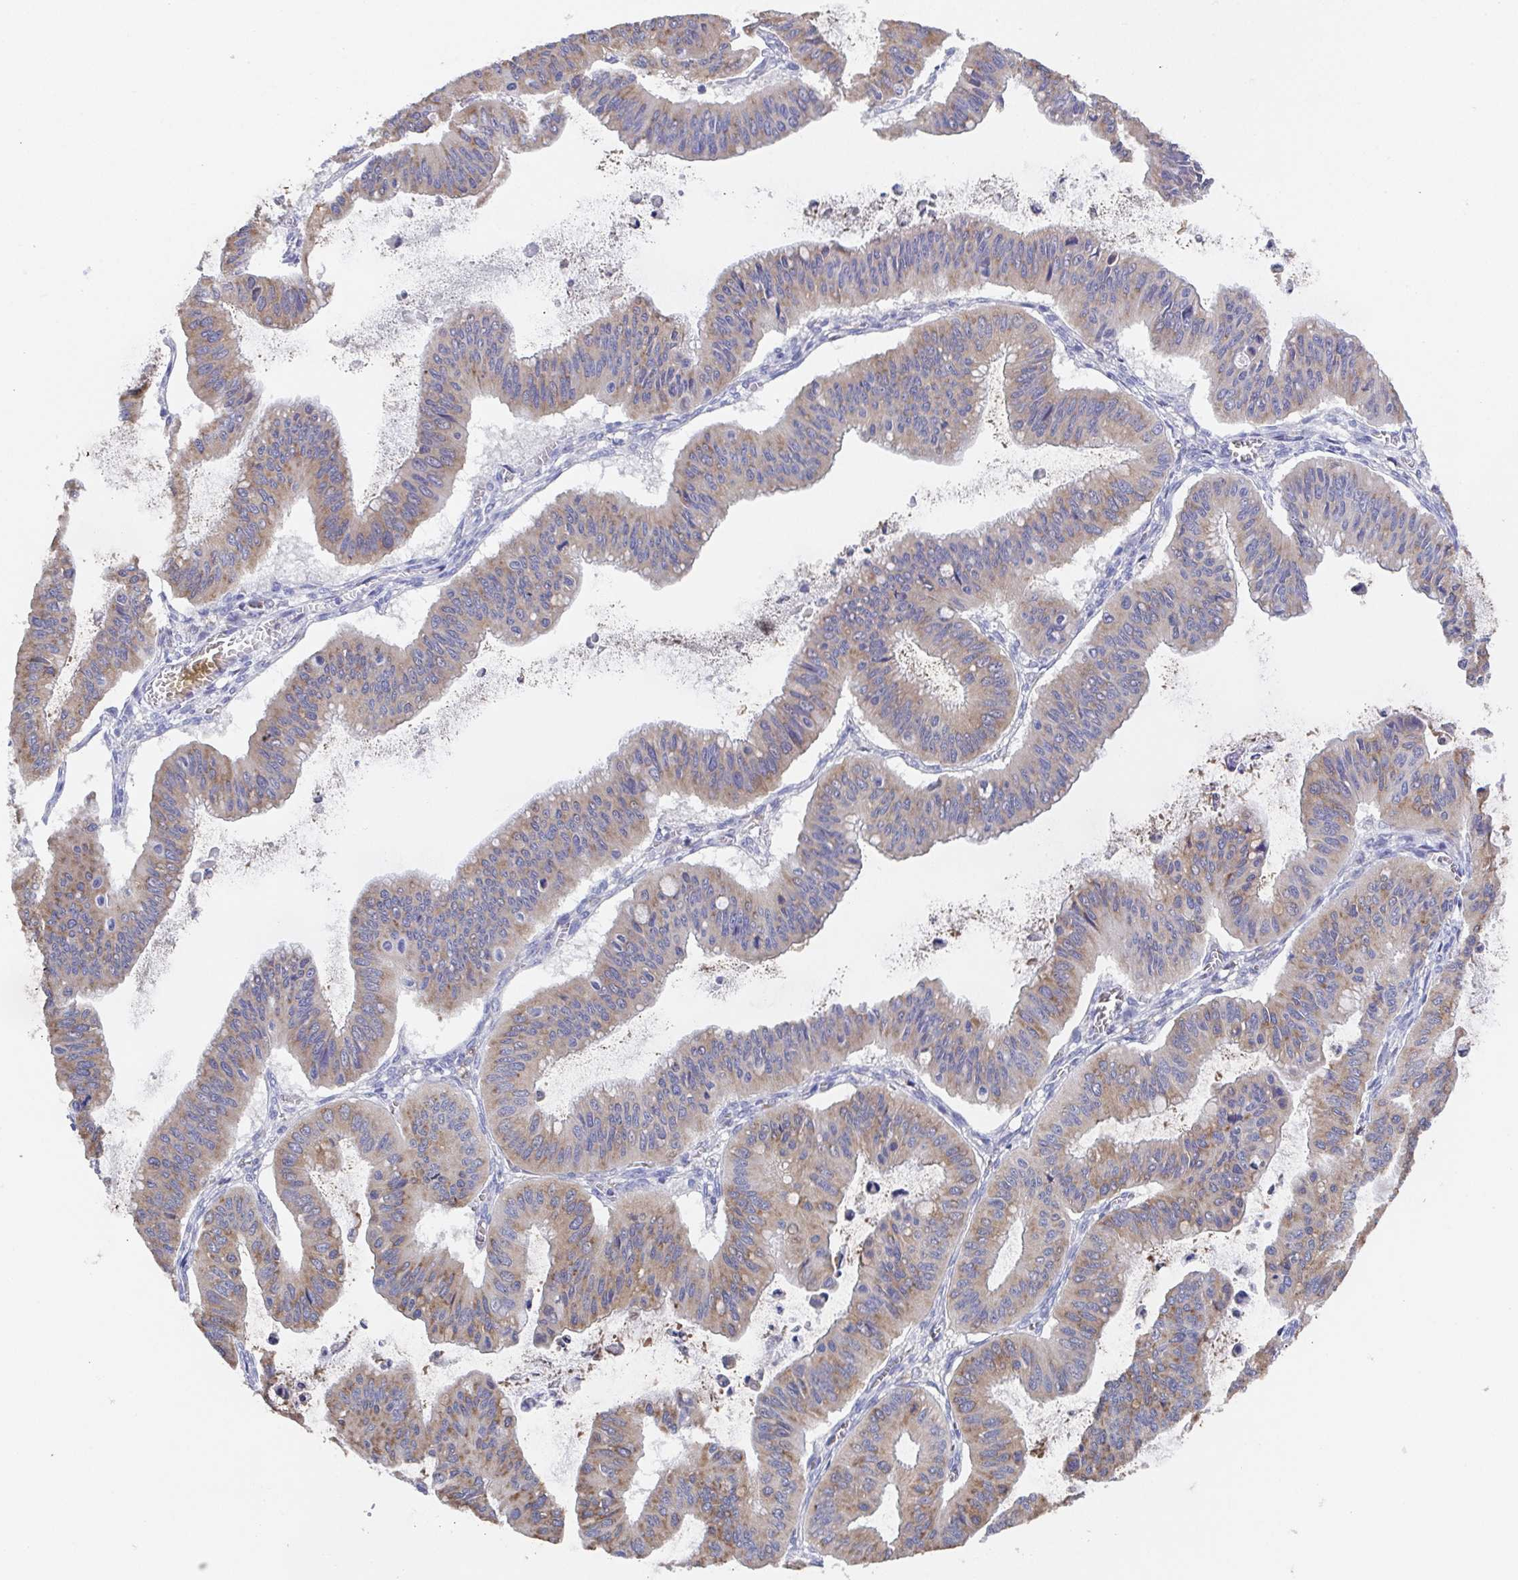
{"staining": {"intensity": "moderate", "quantity": ">75%", "location": "cytoplasmic/membranous"}, "tissue": "ovarian cancer", "cell_type": "Tumor cells", "image_type": "cancer", "snomed": [{"axis": "morphology", "description": "Cystadenocarcinoma, mucinous, NOS"}, {"axis": "topography", "description": "Ovary"}], "caption": "A brown stain labels moderate cytoplasmic/membranous positivity of a protein in human ovarian mucinous cystadenocarcinoma tumor cells. (Brightfield microscopy of DAB IHC at high magnification).", "gene": "SSC4D", "patient": {"sex": "female", "age": 72}}